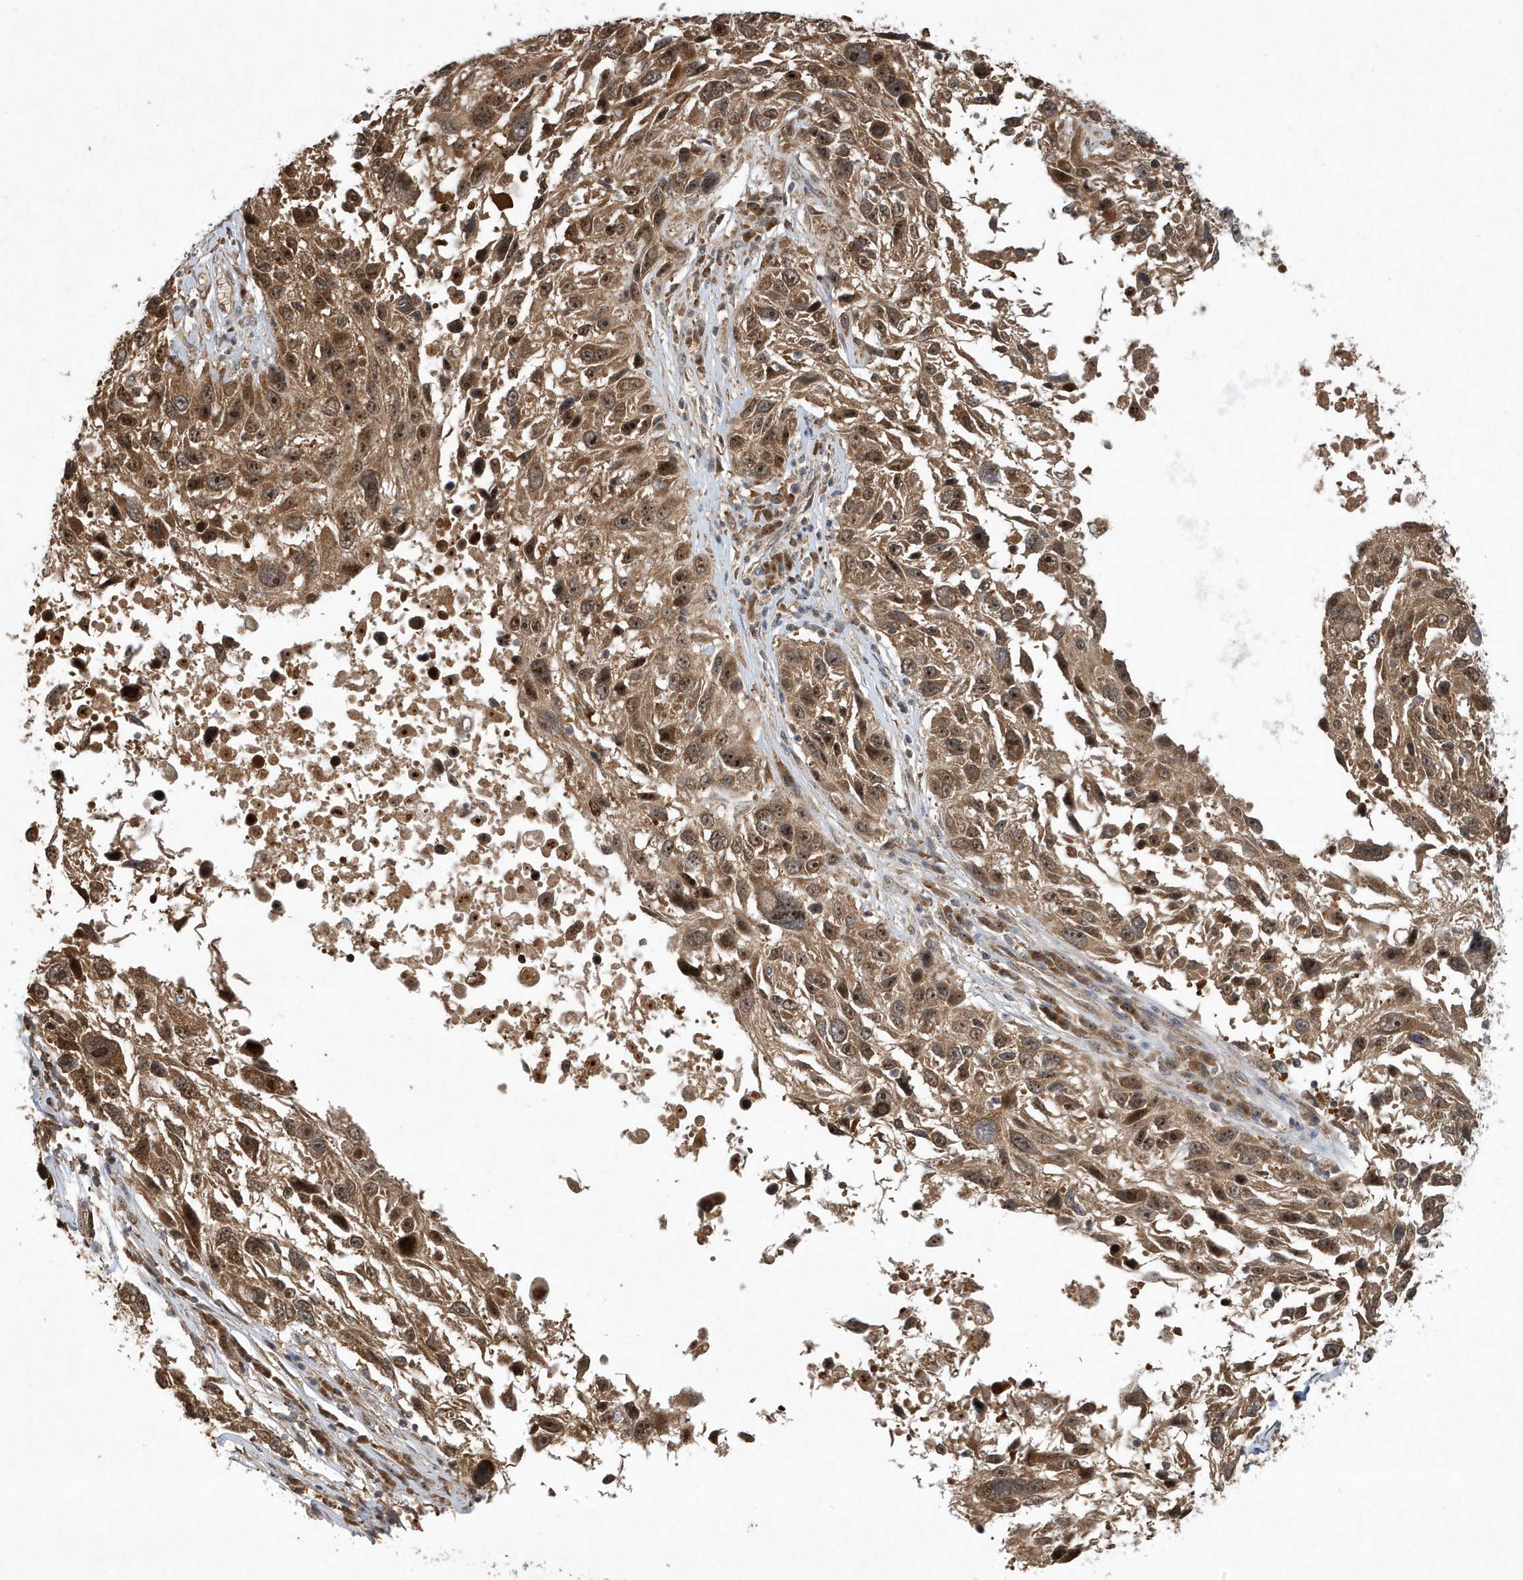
{"staining": {"intensity": "strong", "quantity": ">75%", "location": "cytoplasmic/membranous,nuclear"}, "tissue": "melanoma", "cell_type": "Tumor cells", "image_type": "cancer", "snomed": [{"axis": "morphology", "description": "Malignant melanoma, NOS"}, {"axis": "topography", "description": "Skin"}], "caption": "An image of melanoma stained for a protein exhibits strong cytoplasmic/membranous and nuclear brown staining in tumor cells.", "gene": "ABCB9", "patient": {"sex": "male", "age": 53}}